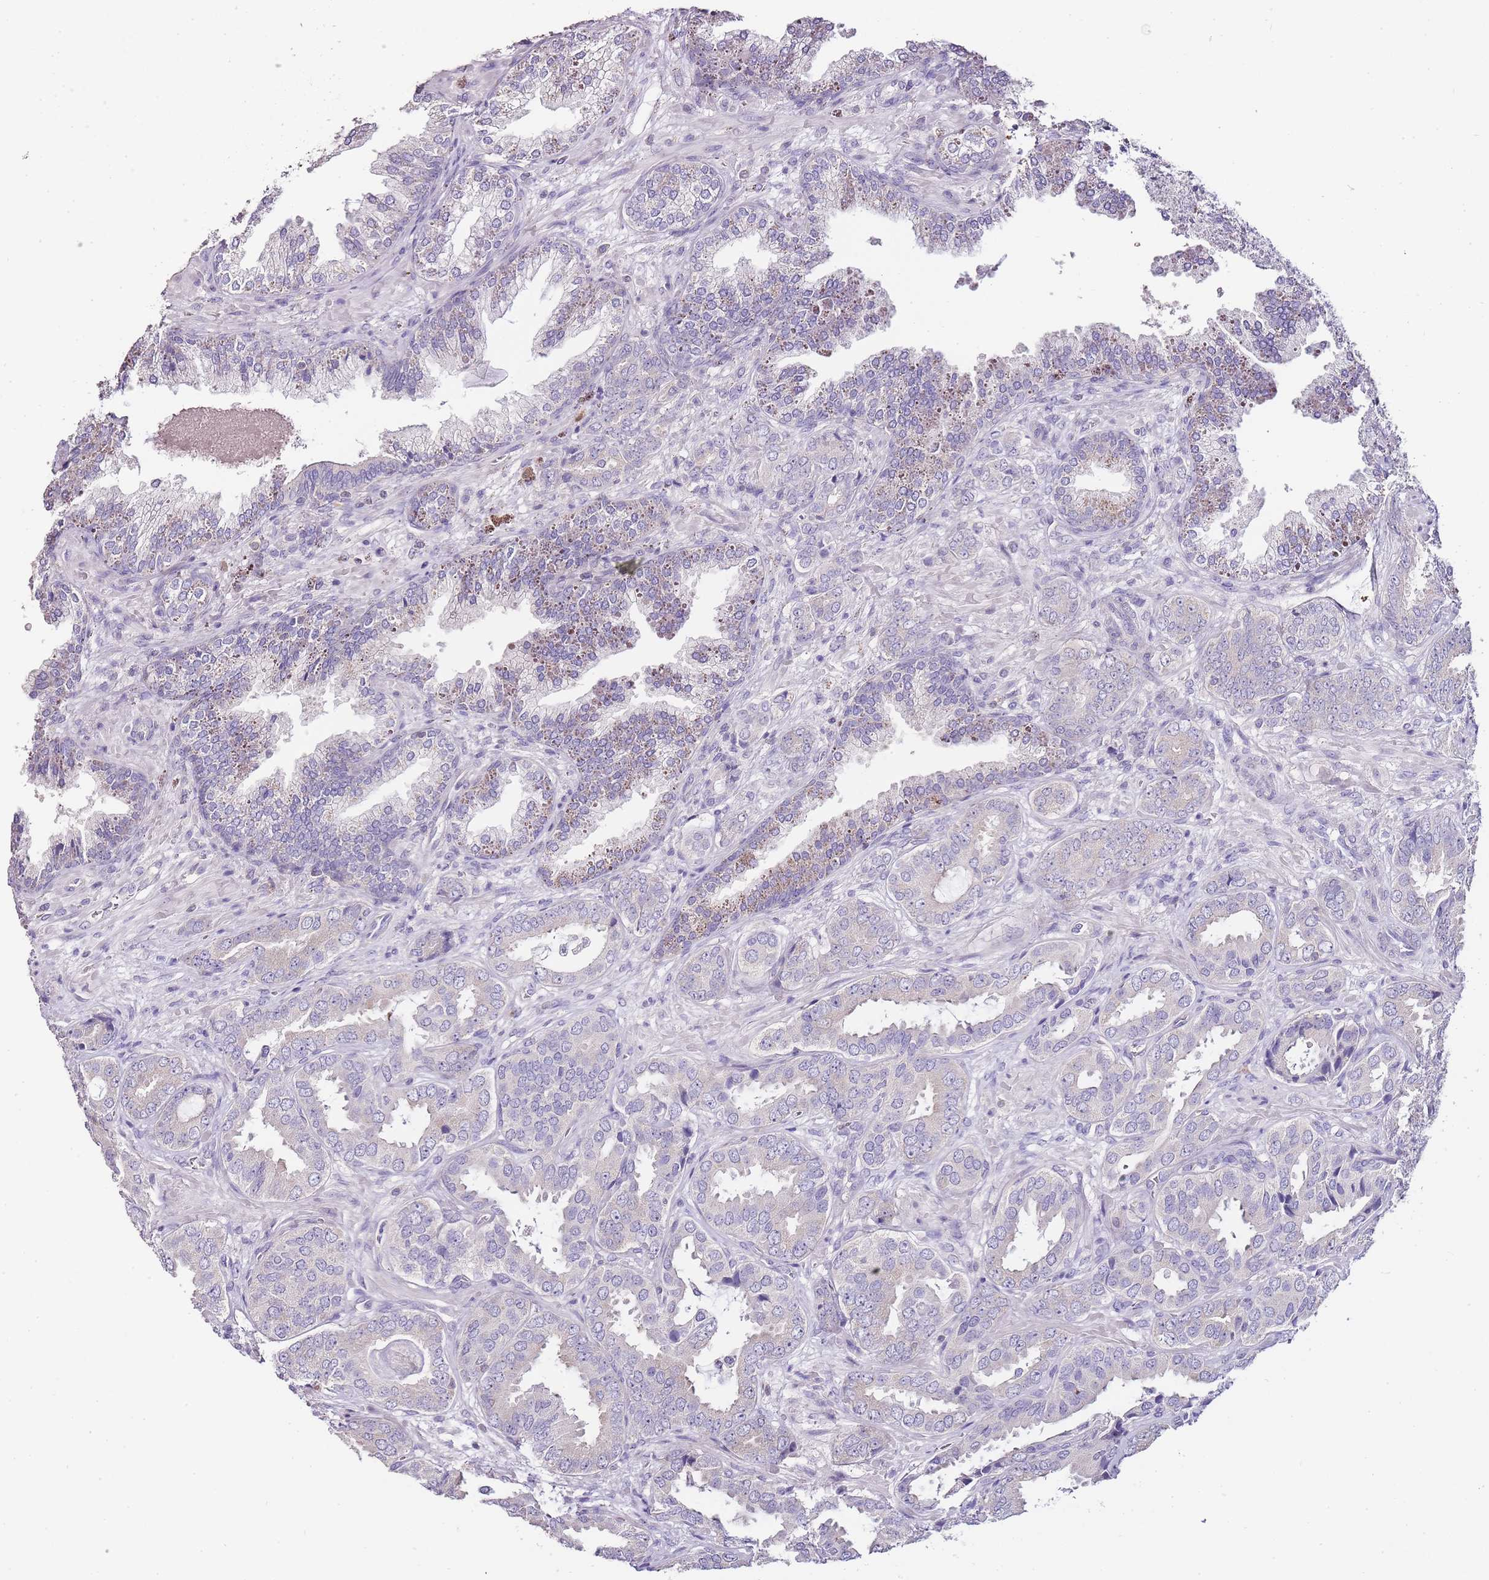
{"staining": {"intensity": "negative", "quantity": "none", "location": "none"}, "tissue": "prostate cancer", "cell_type": "Tumor cells", "image_type": "cancer", "snomed": [{"axis": "morphology", "description": "Adenocarcinoma, High grade"}, {"axis": "topography", "description": "Prostate"}], "caption": "Tumor cells are negative for protein expression in human prostate cancer. The staining was performed using DAB (3,3'-diaminobenzidine) to visualize the protein expression in brown, while the nuclei were stained in blue with hematoxylin (Magnification: 20x).", "gene": "ZBP1", "patient": {"sex": "male", "age": 71}}